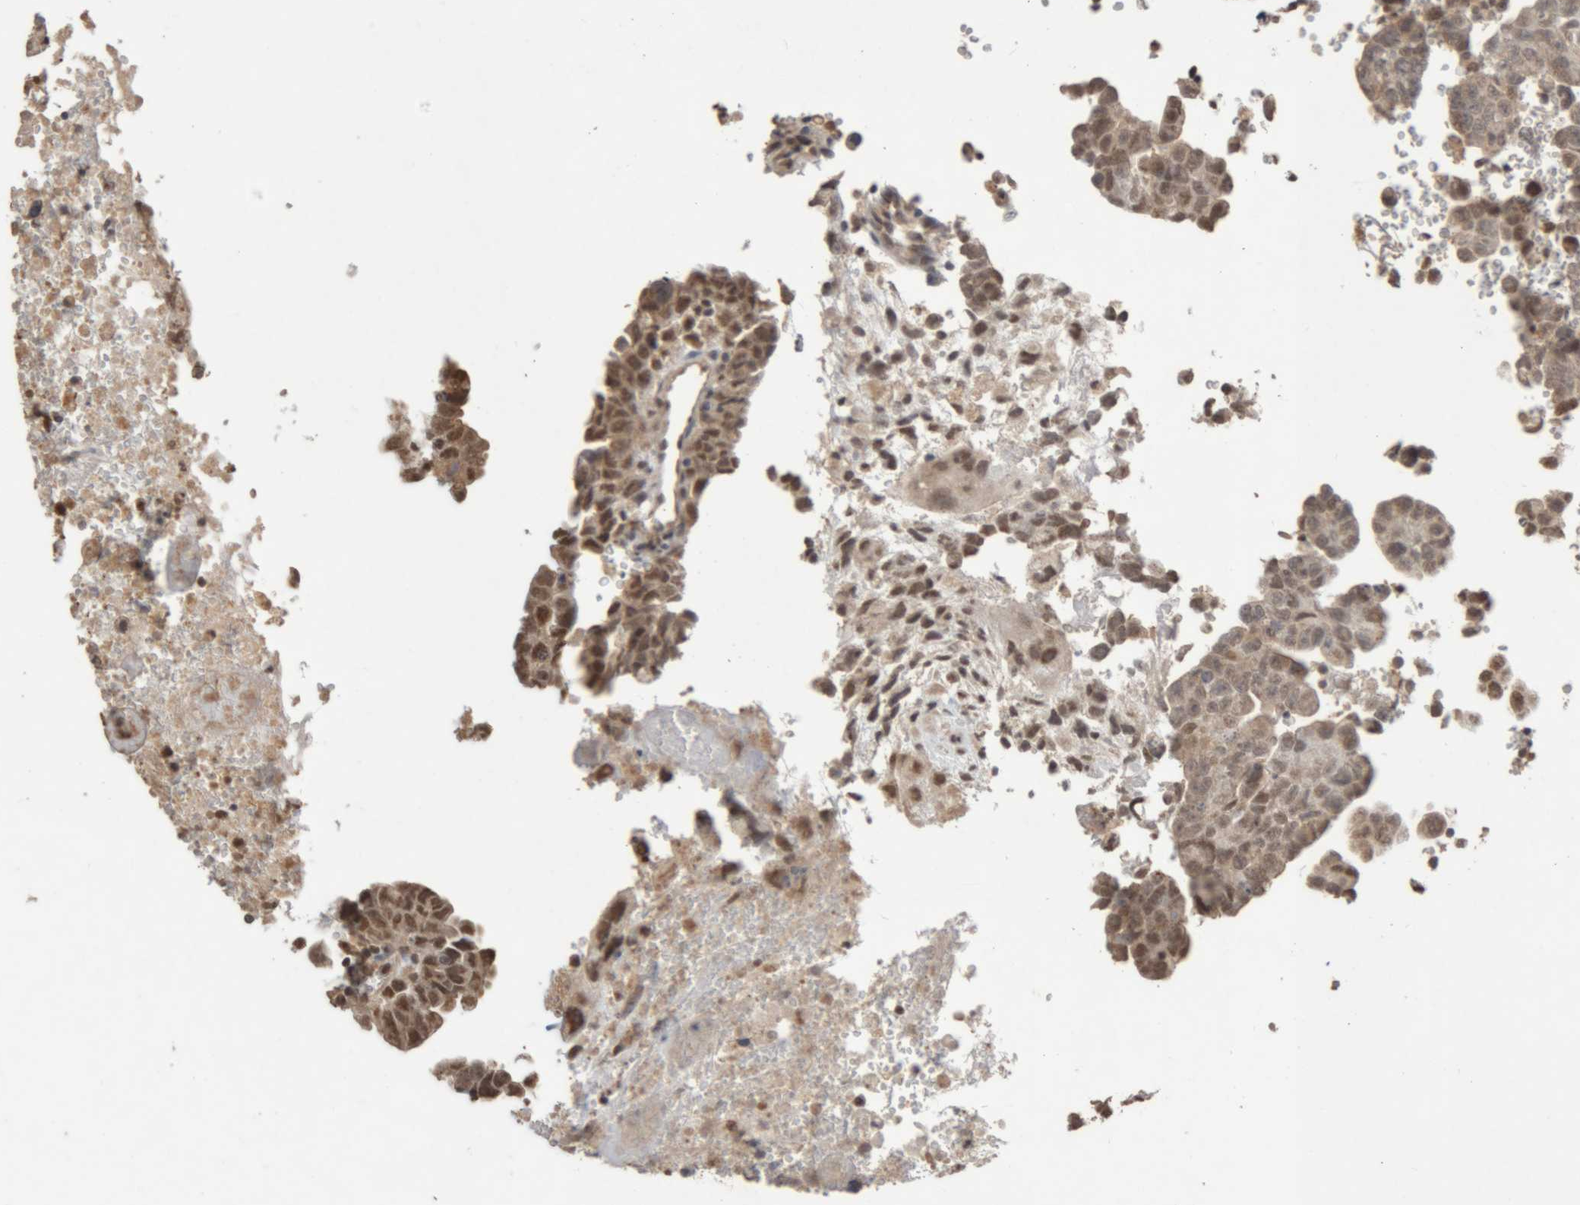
{"staining": {"intensity": "moderate", "quantity": ">75%", "location": "cytoplasmic/membranous,nuclear"}, "tissue": "testis cancer", "cell_type": "Tumor cells", "image_type": "cancer", "snomed": [{"axis": "morphology", "description": "Carcinoma, Embryonal, NOS"}, {"axis": "topography", "description": "Testis"}], "caption": "Immunohistochemical staining of testis cancer (embryonal carcinoma) reveals moderate cytoplasmic/membranous and nuclear protein positivity in approximately >75% of tumor cells. Ihc stains the protein of interest in brown and the nuclei are stained blue.", "gene": "KEAP1", "patient": {"sex": "male", "age": 28}}